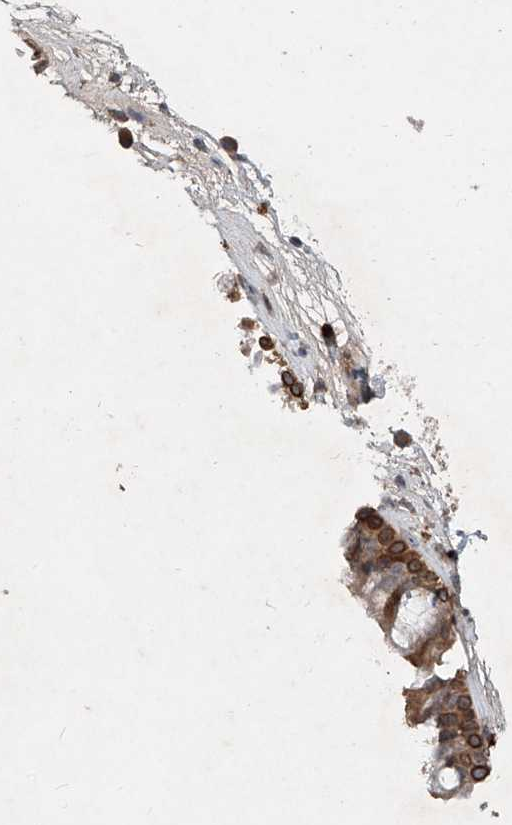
{"staining": {"intensity": "moderate", "quantity": ">75%", "location": "cytoplasmic/membranous"}, "tissue": "nasopharynx", "cell_type": "Respiratory epithelial cells", "image_type": "normal", "snomed": [{"axis": "morphology", "description": "Normal tissue, NOS"}, {"axis": "topography", "description": "Nasopharynx"}], "caption": "Immunohistochemical staining of benign human nasopharynx shows moderate cytoplasmic/membranous protein staining in approximately >75% of respiratory epithelial cells. Using DAB (3,3'-diaminobenzidine) (brown) and hematoxylin (blue) stains, captured at high magnification using brightfield microscopy.", "gene": "IER5", "patient": {"sex": "male", "age": 64}}